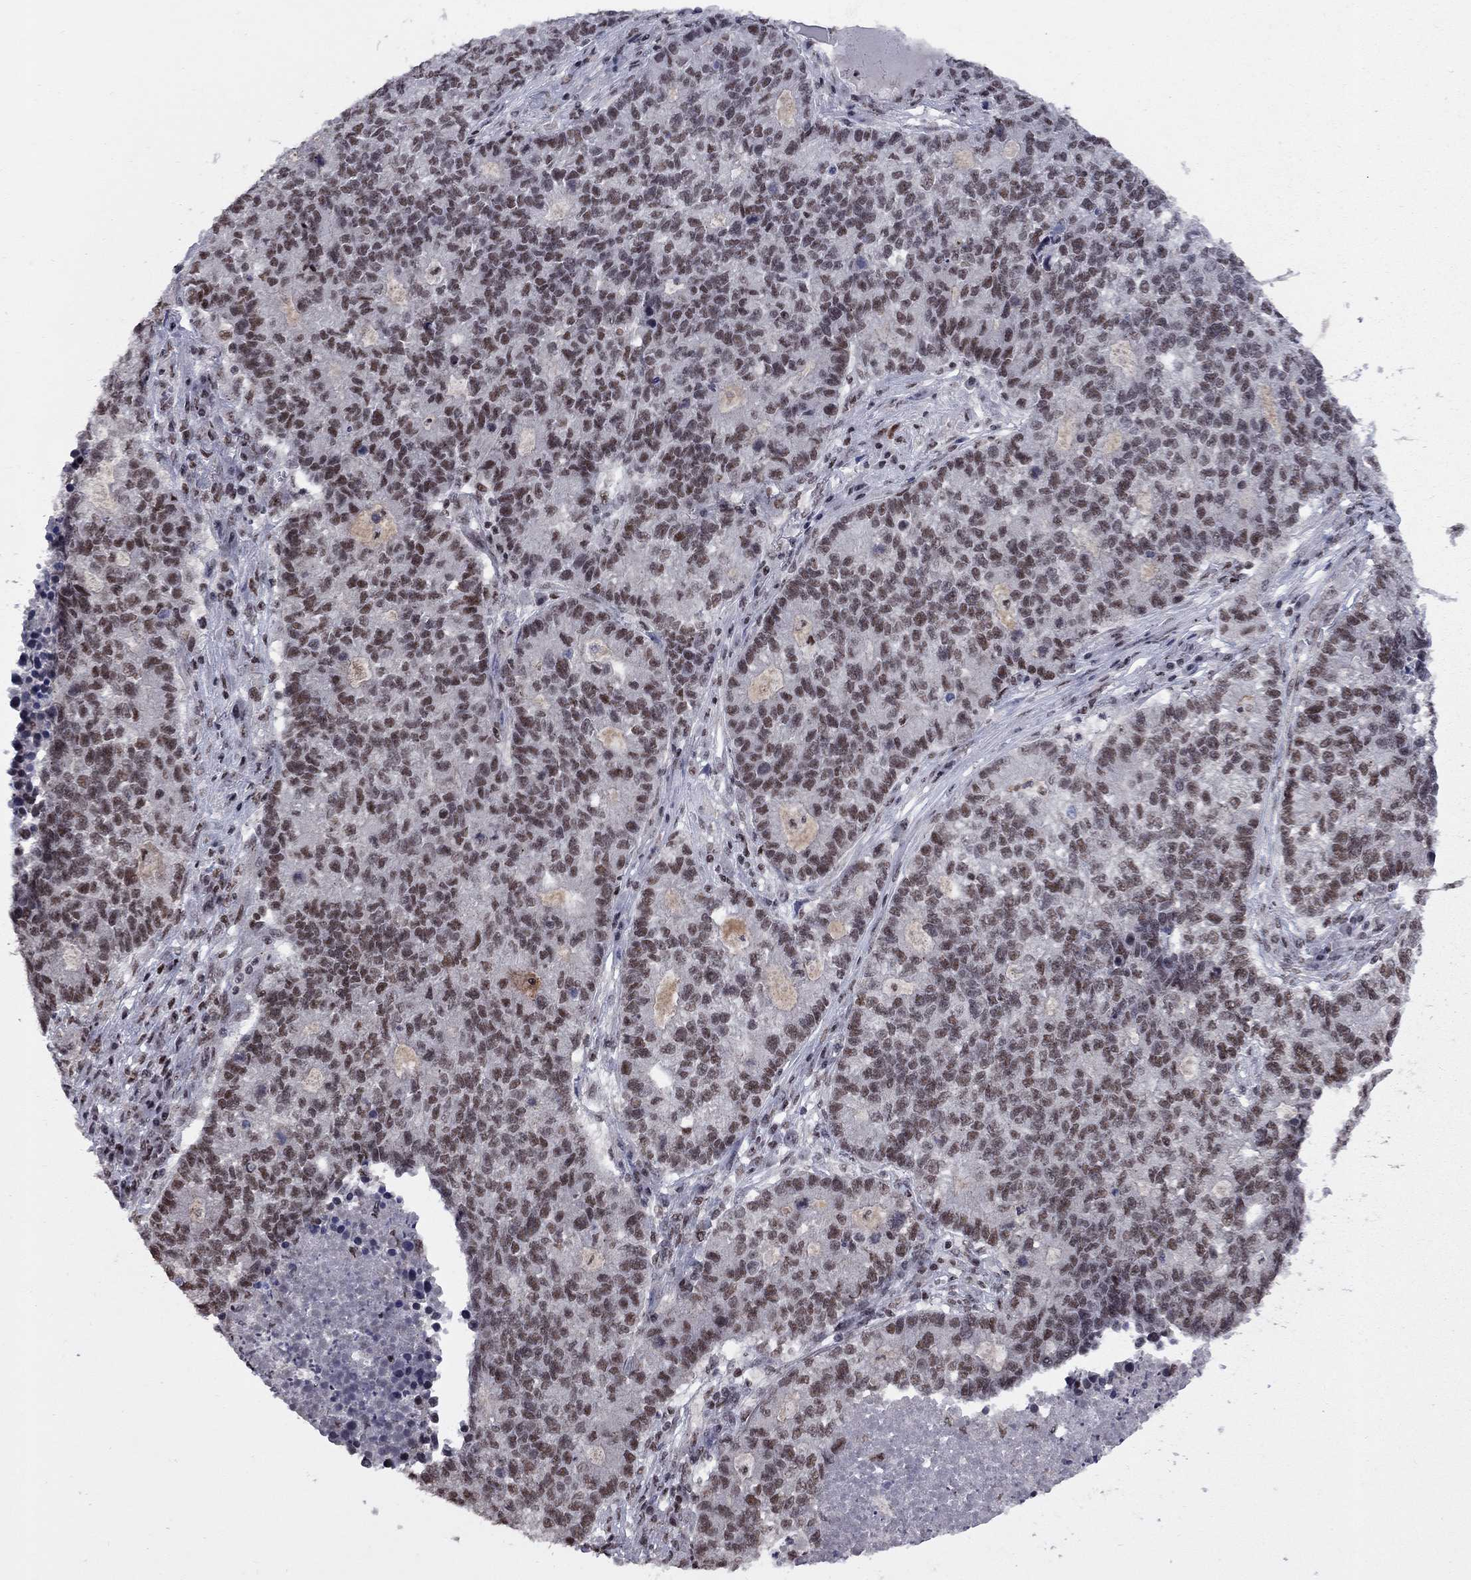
{"staining": {"intensity": "moderate", "quantity": ">75%", "location": "nuclear"}, "tissue": "lung cancer", "cell_type": "Tumor cells", "image_type": "cancer", "snomed": [{"axis": "morphology", "description": "Adenocarcinoma, NOS"}, {"axis": "topography", "description": "Lung"}], "caption": "Immunohistochemistry (IHC) micrograph of human lung cancer stained for a protein (brown), which demonstrates medium levels of moderate nuclear expression in about >75% of tumor cells.", "gene": "TAF9", "patient": {"sex": "male", "age": 57}}